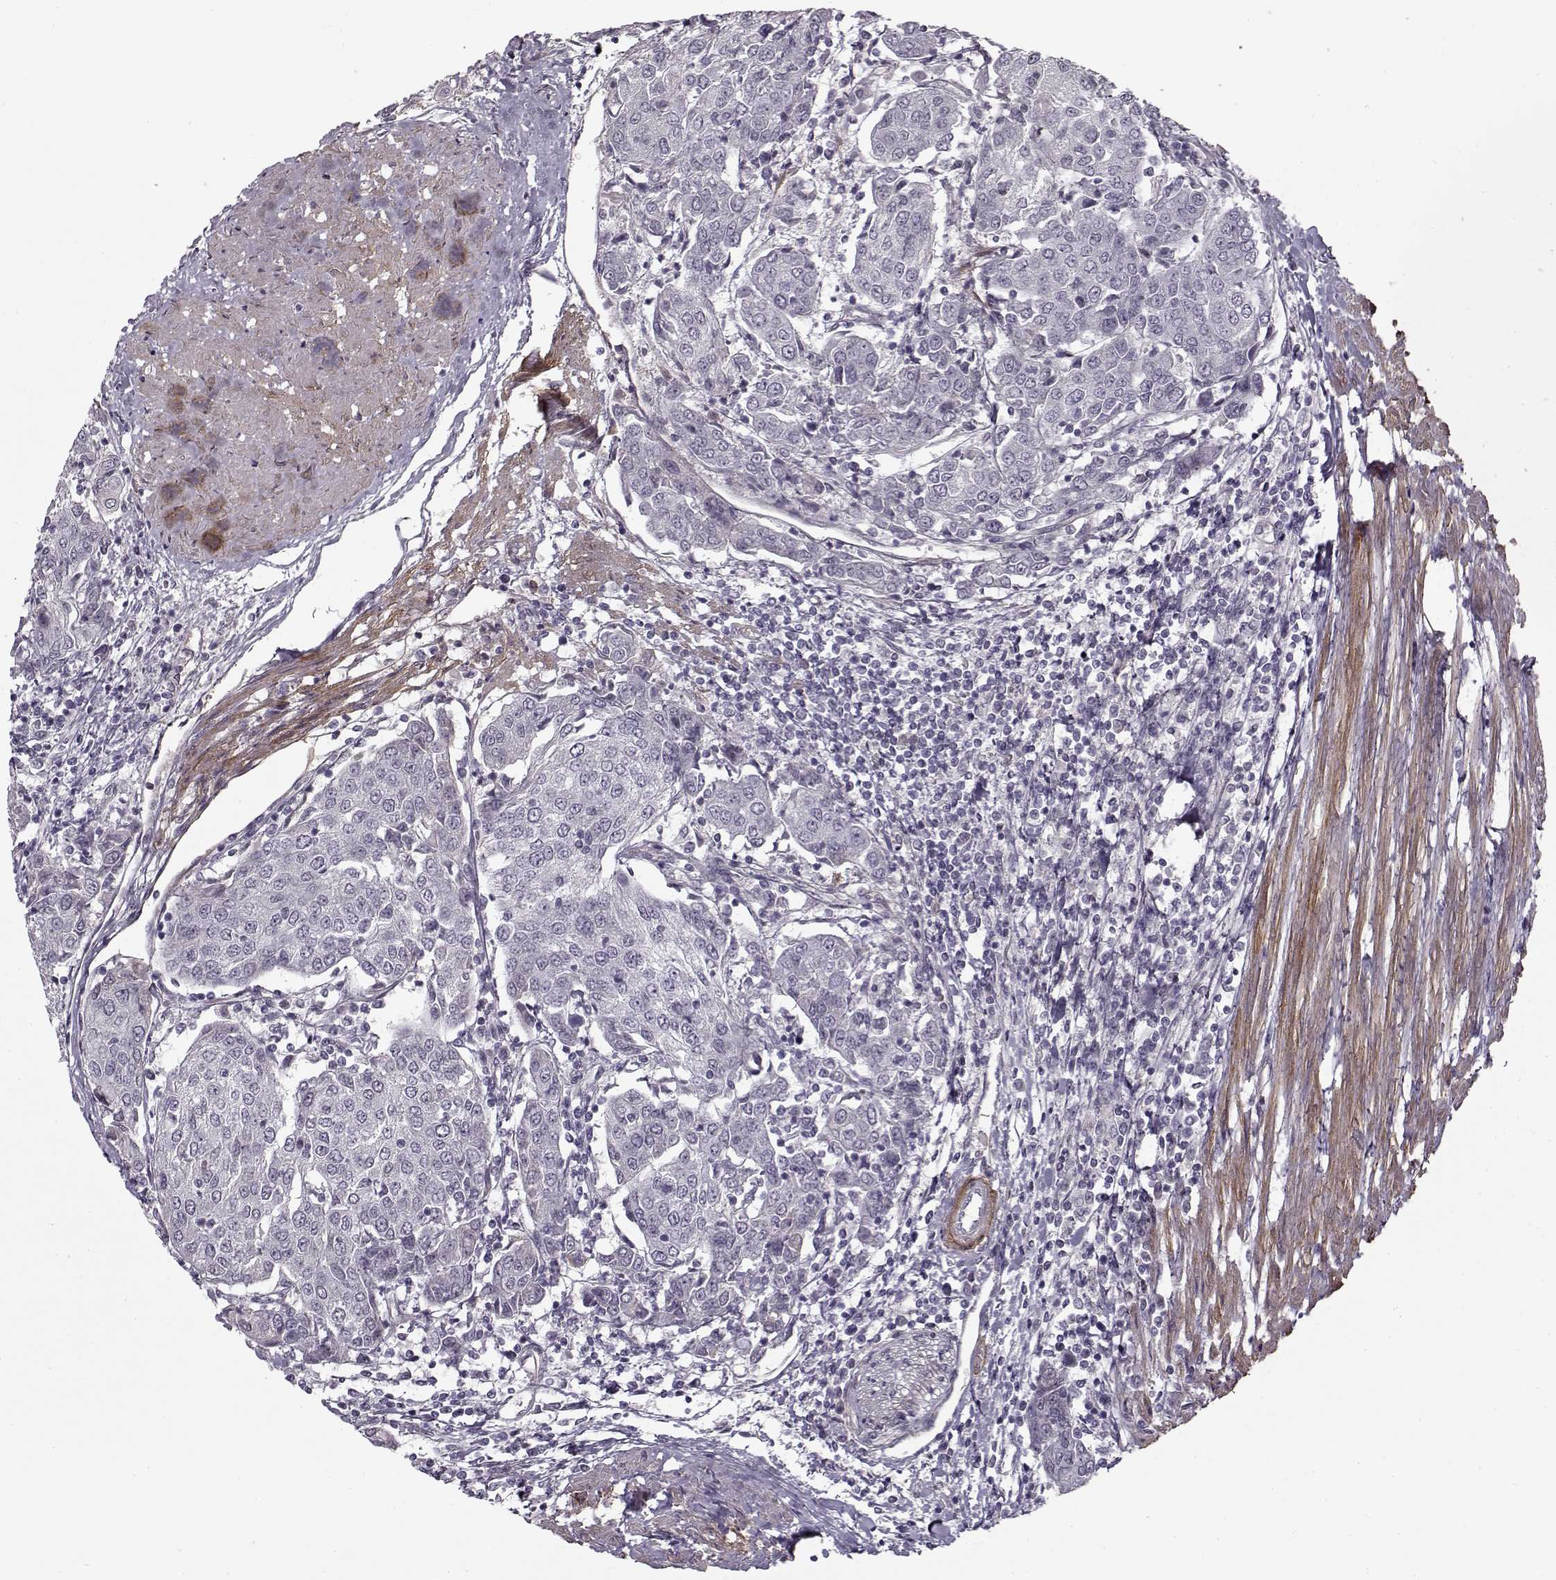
{"staining": {"intensity": "negative", "quantity": "none", "location": "none"}, "tissue": "urothelial cancer", "cell_type": "Tumor cells", "image_type": "cancer", "snomed": [{"axis": "morphology", "description": "Urothelial carcinoma, High grade"}, {"axis": "topography", "description": "Urinary bladder"}], "caption": "Urothelial cancer stained for a protein using immunohistochemistry (IHC) exhibits no positivity tumor cells.", "gene": "LAMB2", "patient": {"sex": "female", "age": 85}}